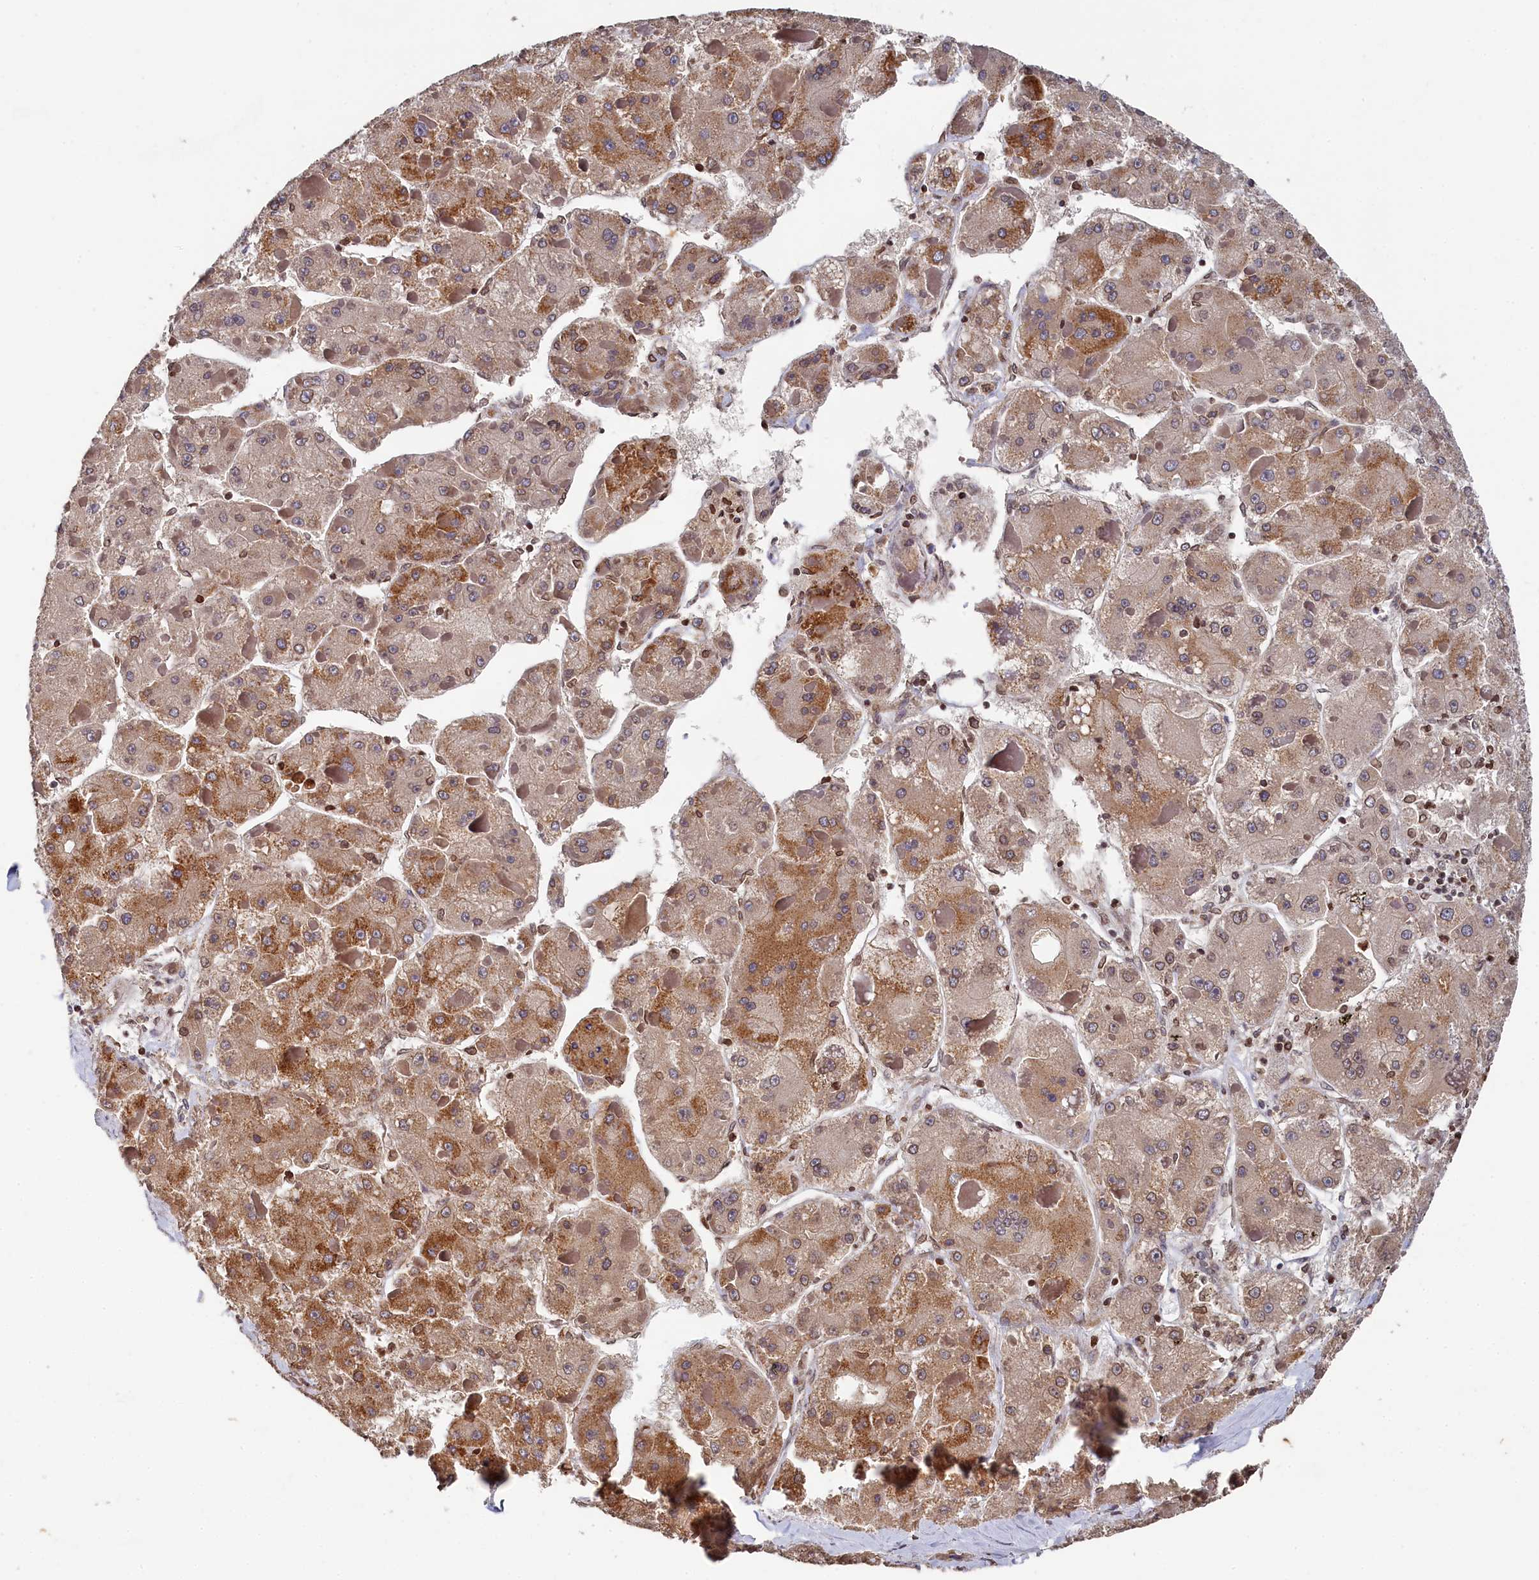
{"staining": {"intensity": "moderate", "quantity": ">75%", "location": "cytoplasmic/membranous"}, "tissue": "liver cancer", "cell_type": "Tumor cells", "image_type": "cancer", "snomed": [{"axis": "morphology", "description": "Carcinoma, Hepatocellular, NOS"}, {"axis": "topography", "description": "Liver"}], "caption": "Protein staining of liver hepatocellular carcinoma tissue reveals moderate cytoplasmic/membranous staining in about >75% of tumor cells.", "gene": "ANKEF1", "patient": {"sex": "female", "age": 73}}